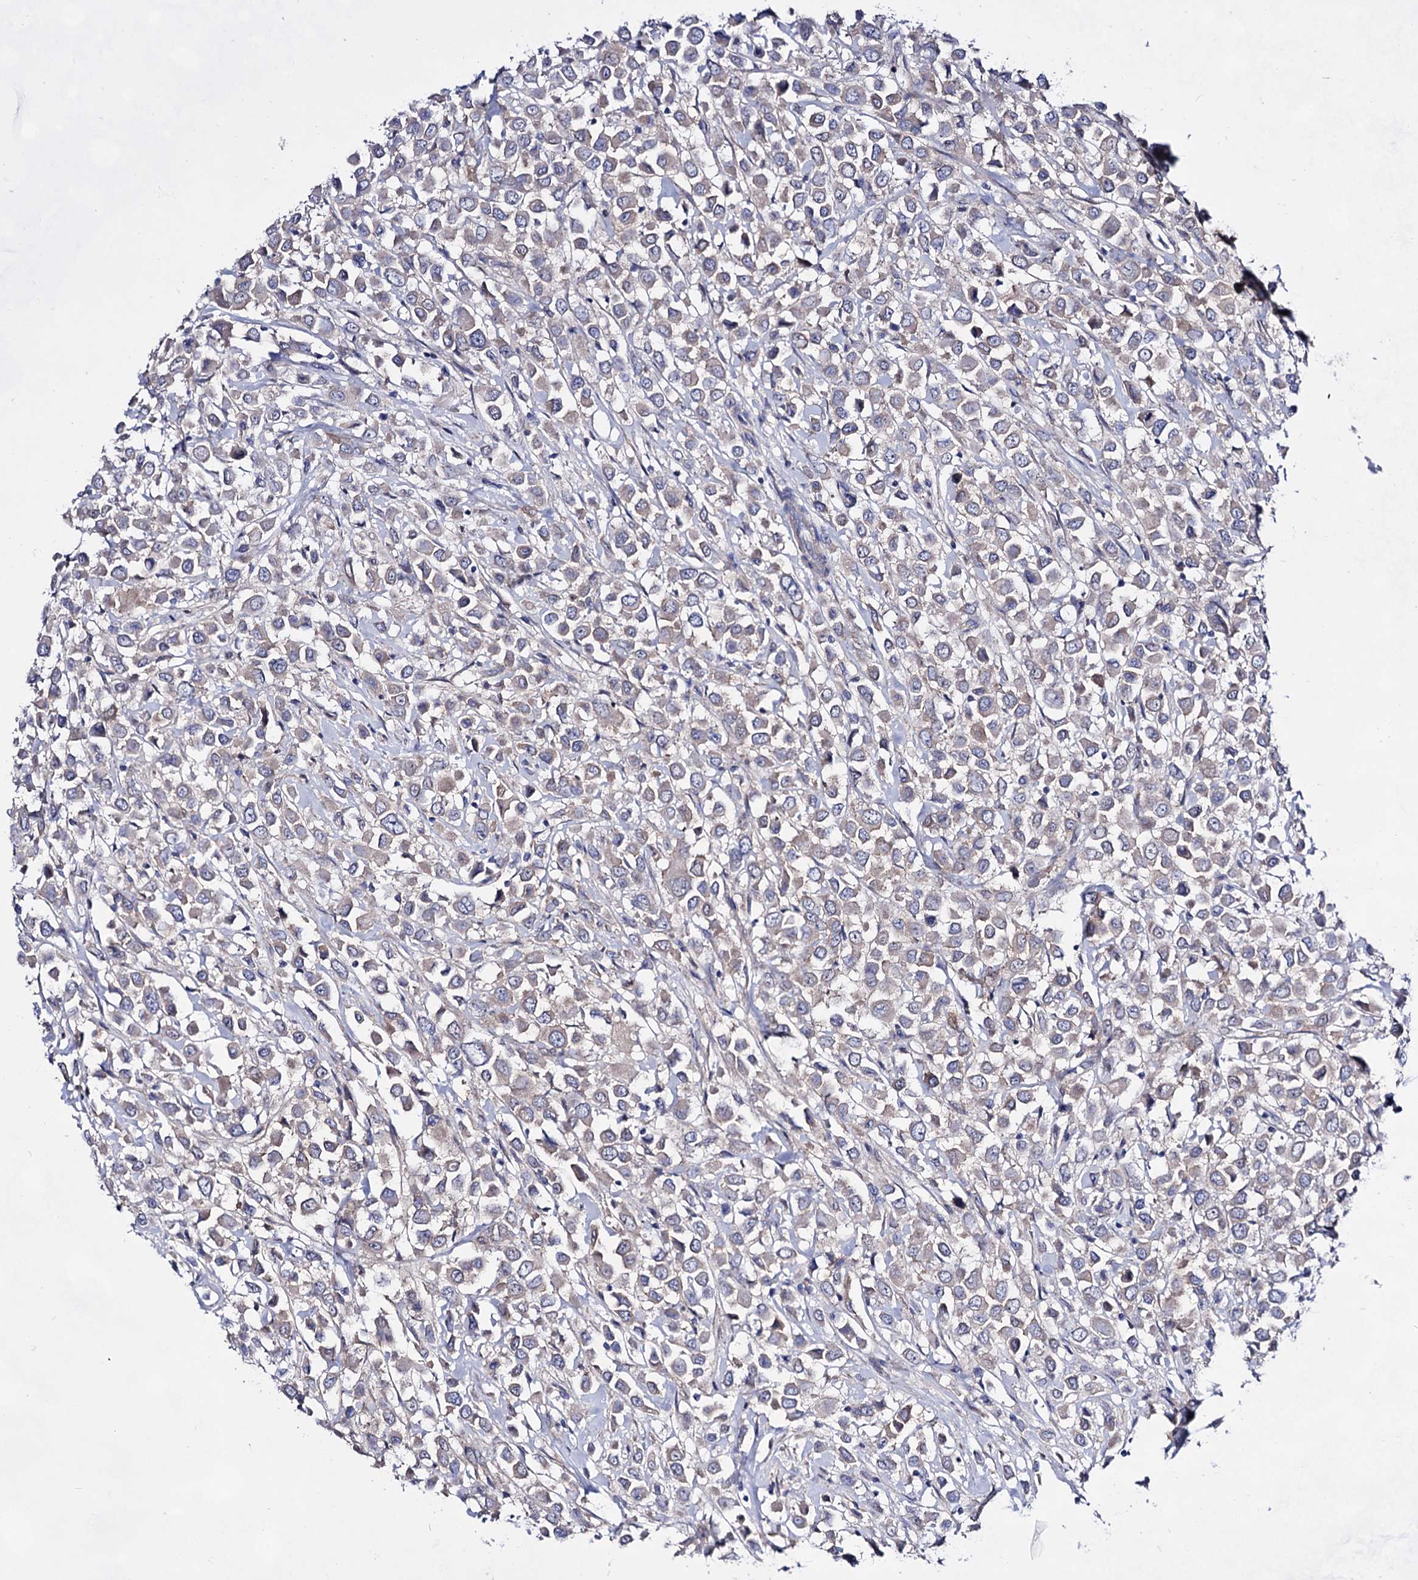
{"staining": {"intensity": "weak", "quantity": ">75%", "location": "cytoplasmic/membranous"}, "tissue": "breast cancer", "cell_type": "Tumor cells", "image_type": "cancer", "snomed": [{"axis": "morphology", "description": "Duct carcinoma"}, {"axis": "topography", "description": "Breast"}], "caption": "Immunohistochemistry (IHC) histopathology image of neoplastic tissue: human breast cancer (intraductal carcinoma) stained using immunohistochemistry (IHC) displays low levels of weak protein expression localized specifically in the cytoplasmic/membranous of tumor cells, appearing as a cytoplasmic/membranous brown color.", "gene": "PLIN1", "patient": {"sex": "female", "age": 61}}